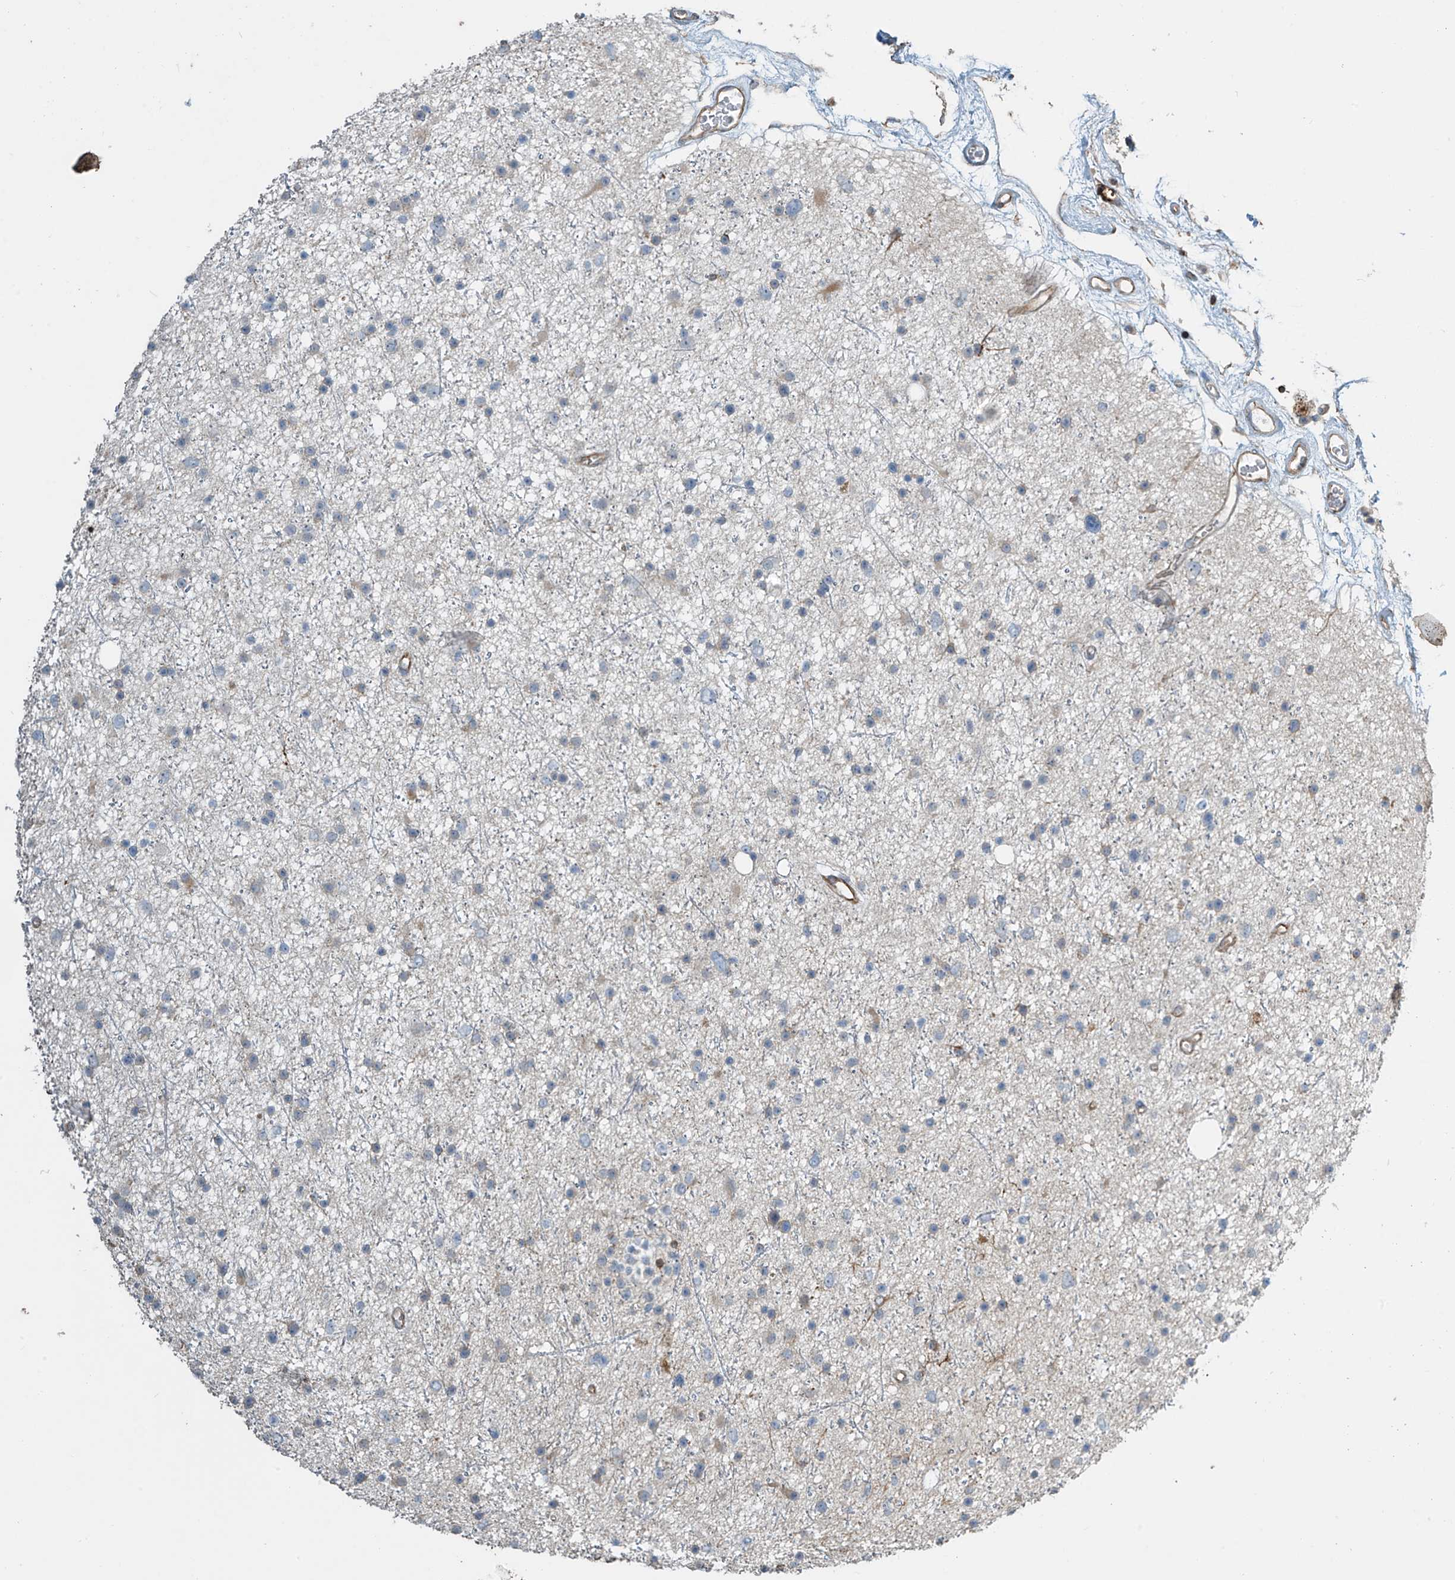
{"staining": {"intensity": "negative", "quantity": "none", "location": "none"}, "tissue": "glioma", "cell_type": "Tumor cells", "image_type": "cancer", "snomed": [{"axis": "morphology", "description": "Glioma, malignant, Low grade"}, {"axis": "topography", "description": "Cerebral cortex"}], "caption": "The histopathology image reveals no significant expression in tumor cells of malignant low-grade glioma.", "gene": "SH3BGRL3", "patient": {"sex": "female", "age": 39}}